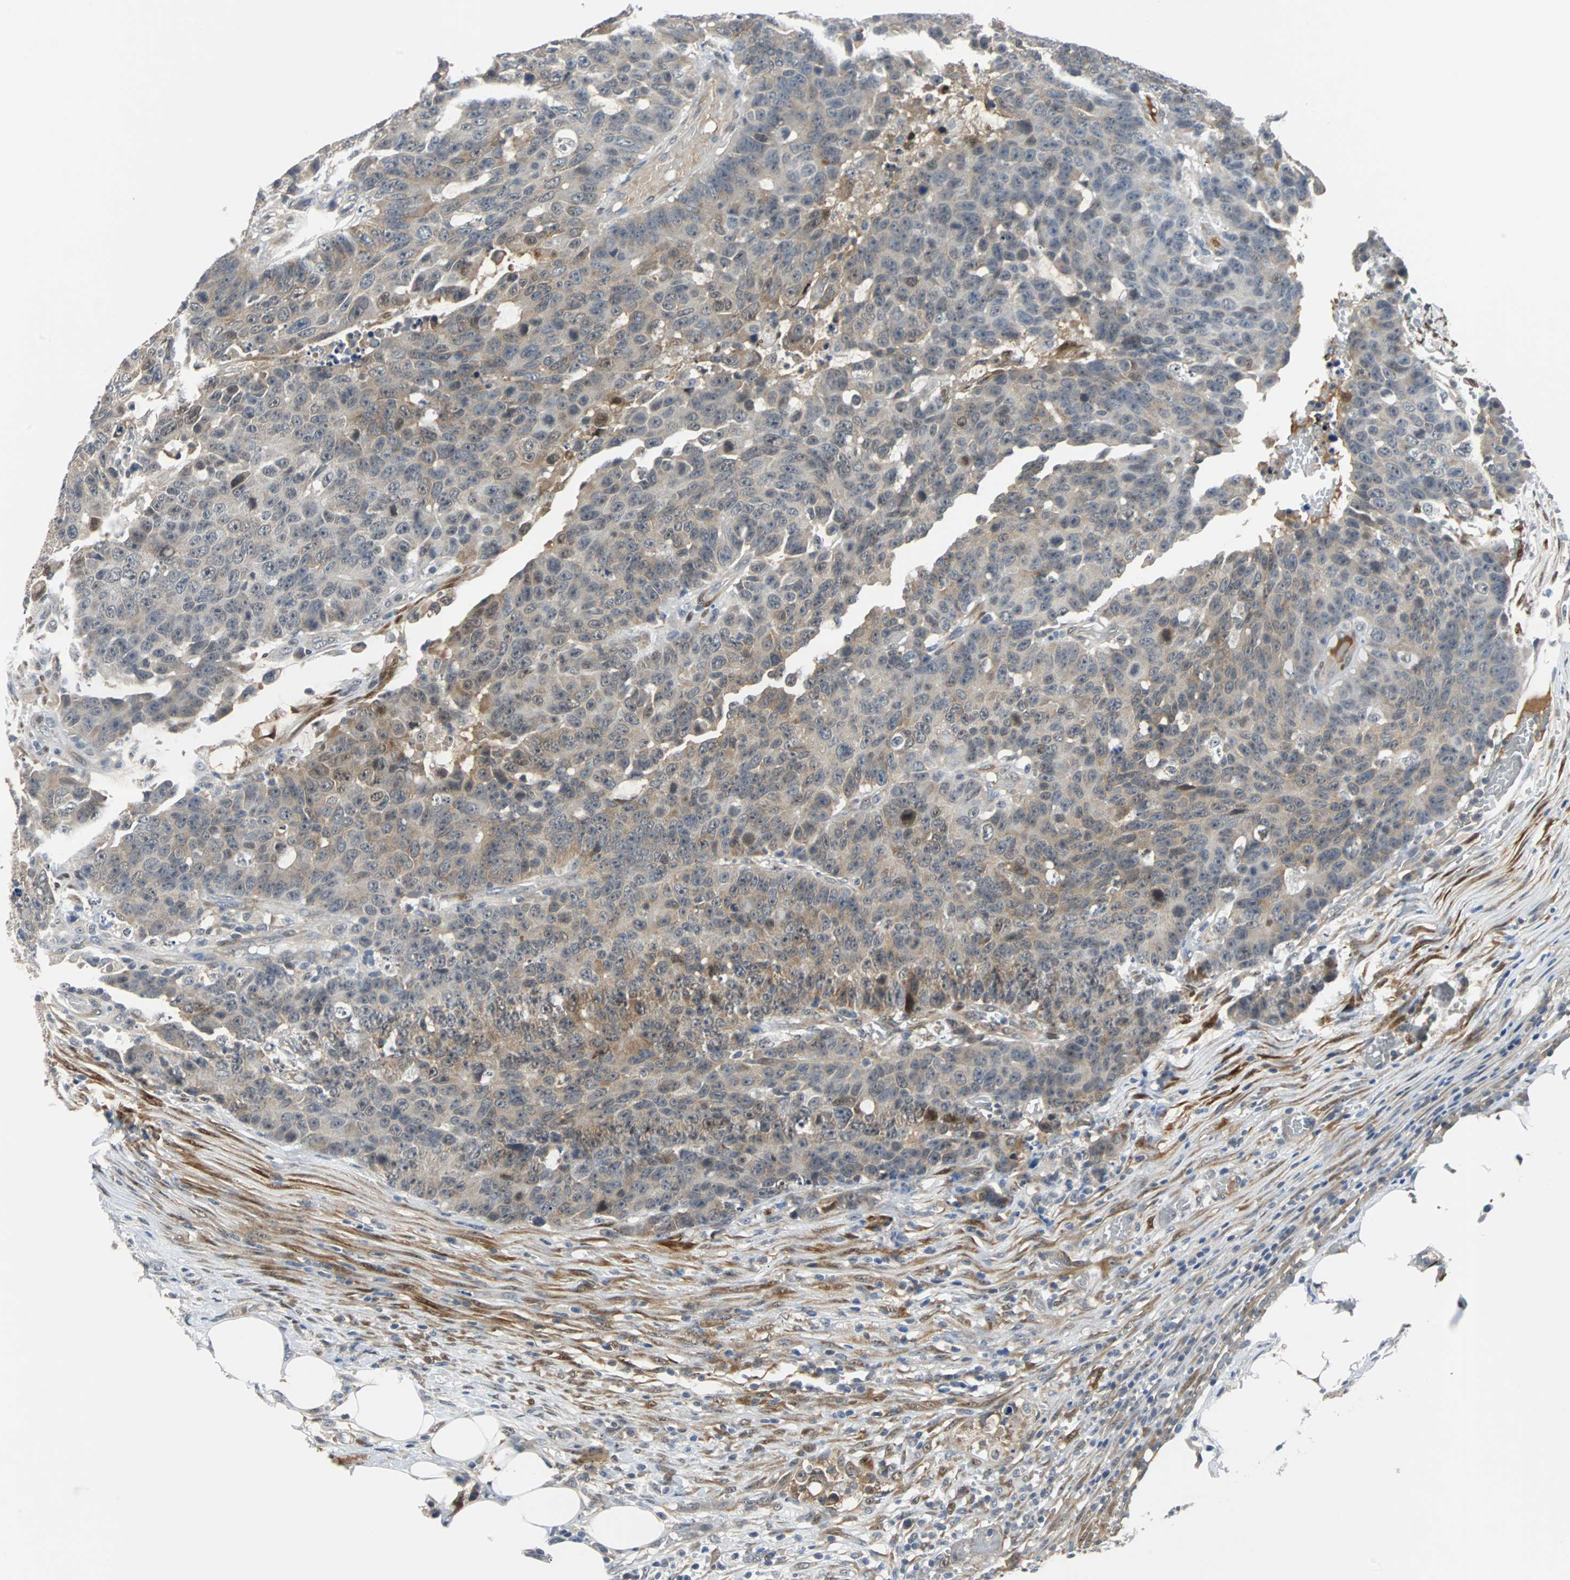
{"staining": {"intensity": "moderate", "quantity": "<25%", "location": "cytoplasmic/membranous"}, "tissue": "colorectal cancer", "cell_type": "Tumor cells", "image_type": "cancer", "snomed": [{"axis": "morphology", "description": "Adenocarcinoma, NOS"}, {"axis": "topography", "description": "Colon"}], "caption": "IHC micrograph of neoplastic tissue: colorectal cancer stained using immunohistochemistry (IHC) shows low levels of moderate protein expression localized specifically in the cytoplasmic/membranous of tumor cells, appearing as a cytoplasmic/membranous brown color.", "gene": "FHL2", "patient": {"sex": "female", "age": 86}}